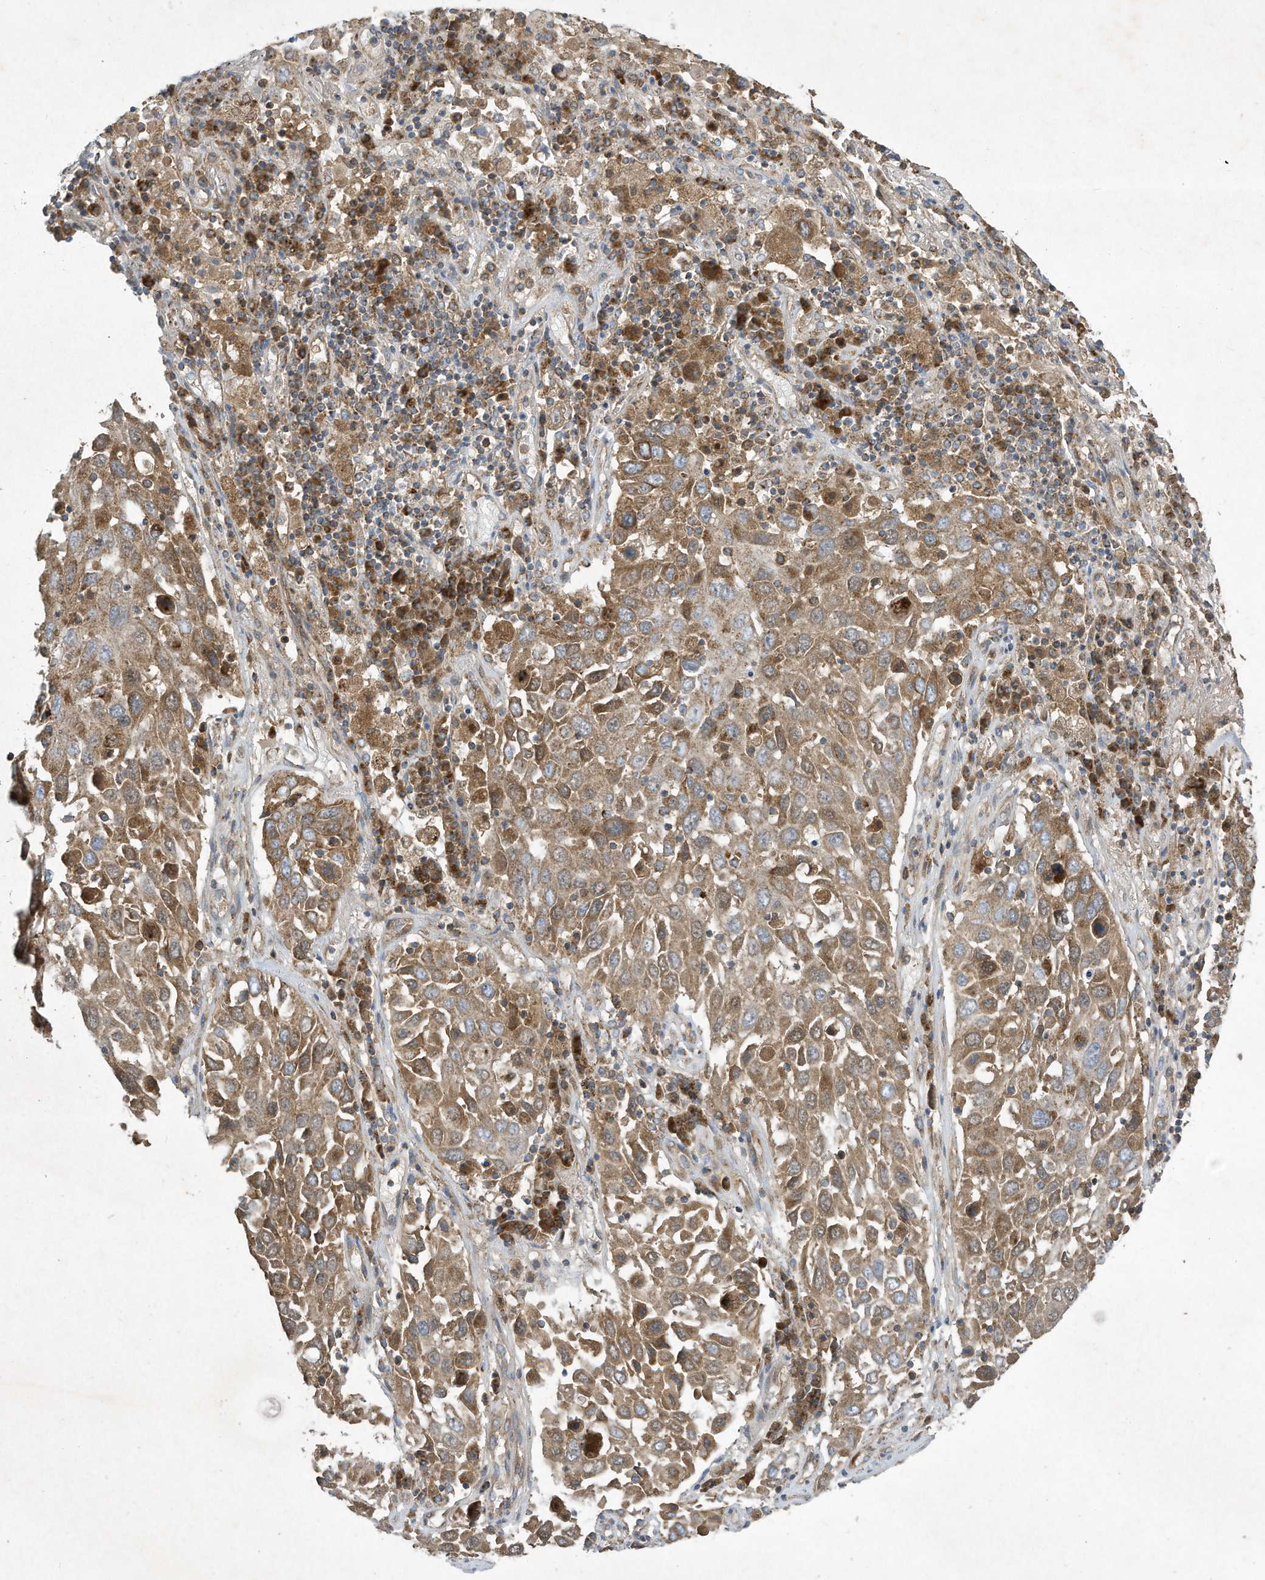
{"staining": {"intensity": "moderate", "quantity": ">75%", "location": "cytoplasmic/membranous"}, "tissue": "lung cancer", "cell_type": "Tumor cells", "image_type": "cancer", "snomed": [{"axis": "morphology", "description": "Squamous cell carcinoma, NOS"}, {"axis": "topography", "description": "Lung"}], "caption": "Lung cancer (squamous cell carcinoma) stained with DAB IHC reveals medium levels of moderate cytoplasmic/membranous positivity in about >75% of tumor cells. (DAB (3,3'-diaminobenzidine) IHC, brown staining for protein, blue staining for nuclei).", "gene": "SYNJ2", "patient": {"sex": "male", "age": 65}}